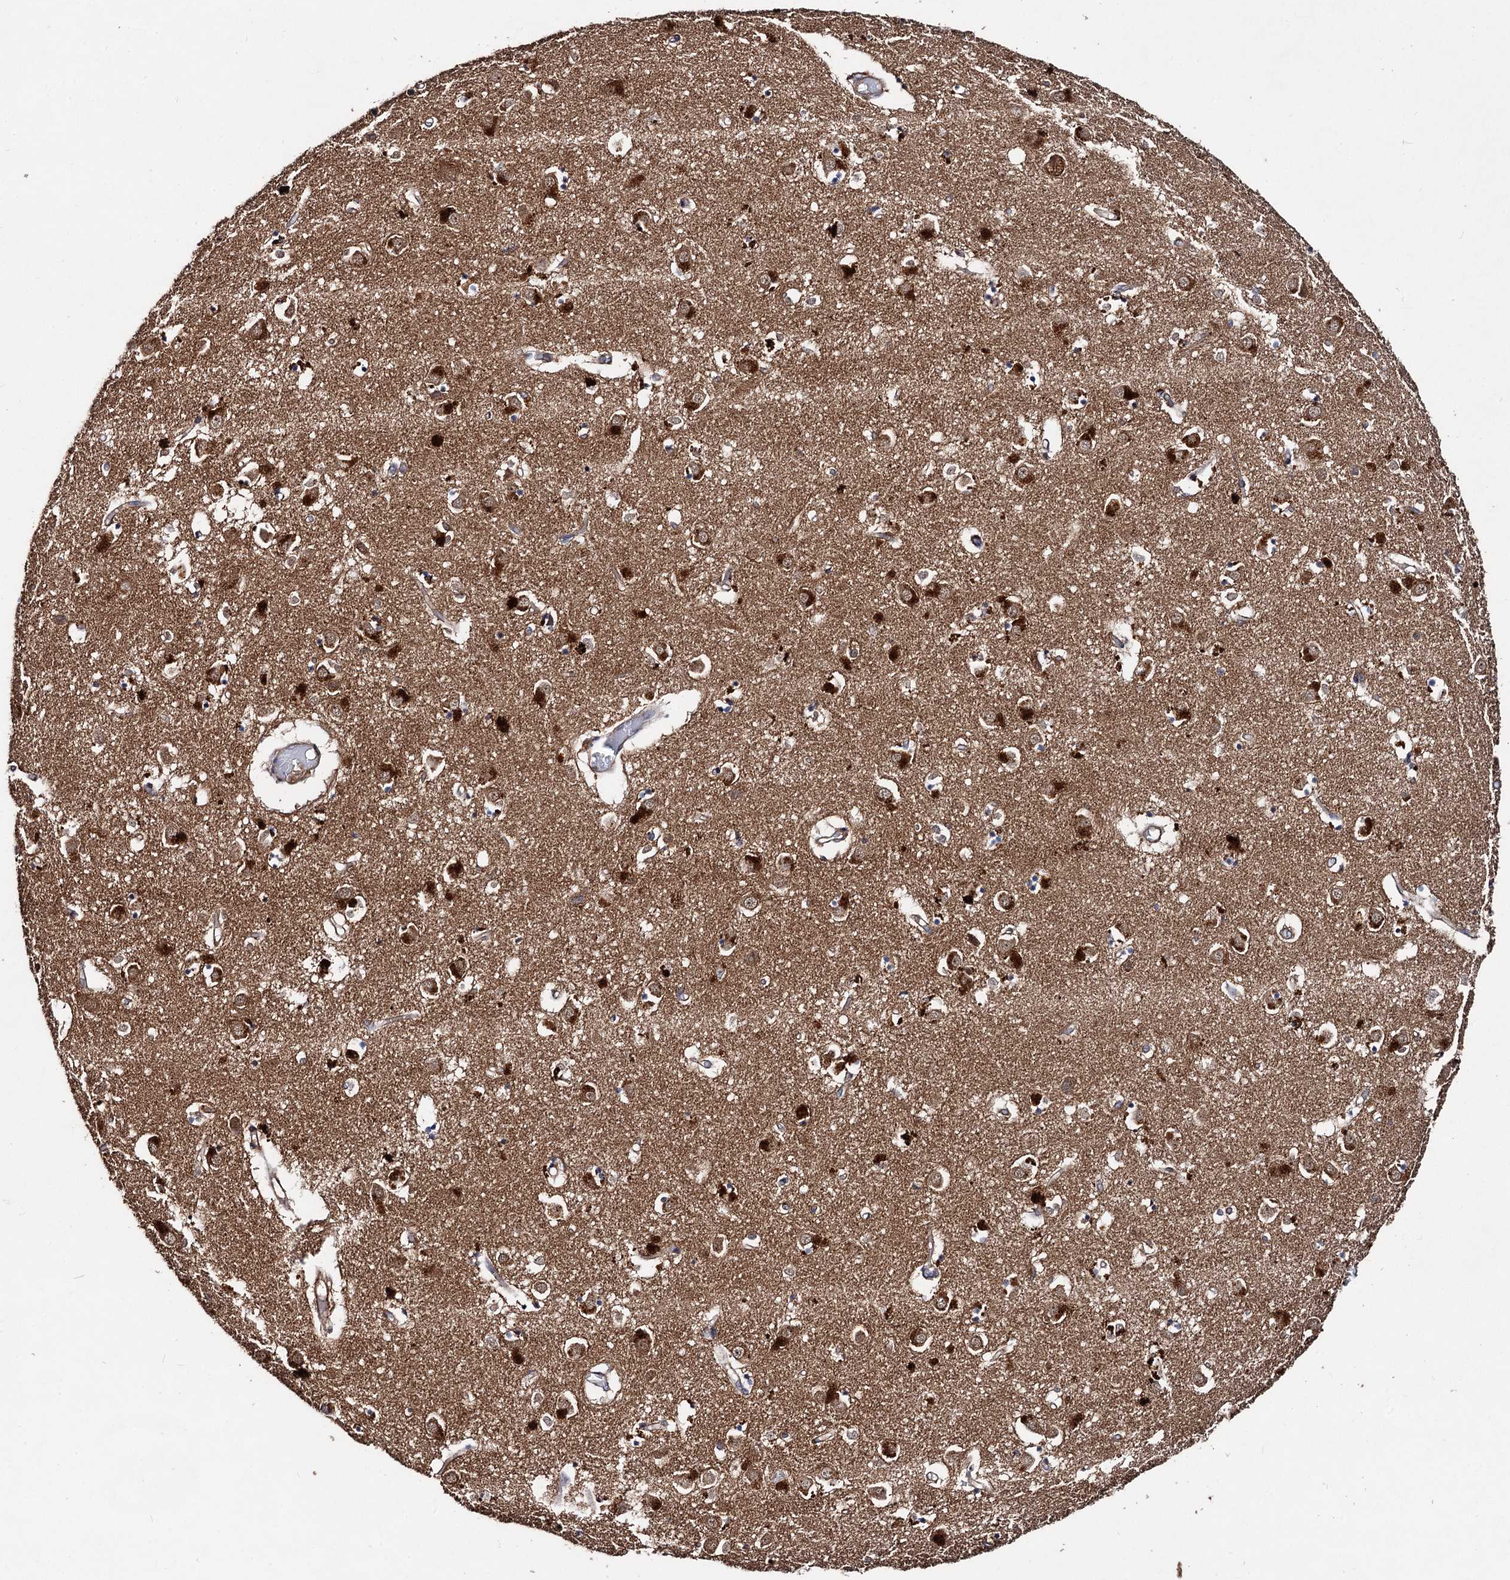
{"staining": {"intensity": "strong", "quantity": "<25%", "location": "cytoplasmic/membranous"}, "tissue": "caudate", "cell_type": "Glial cells", "image_type": "normal", "snomed": [{"axis": "morphology", "description": "Normal tissue, NOS"}, {"axis": "topography", "description": "Lateral ventricle wall"}], "caption": "A high-resolution micrograph shows immunohistochemistry staining of normal caudate, which exhibits strong cytoplasmic/membranous positivity in approximately <25% of glial cells. Using DAB (3,3'-diaminobenzidine) (brown) and hematoxylin (blue) stains, captured at high magnification using brightfield microscopy.", "gene": "VPS29", "patient": {"sex": "male", "age": 70}}